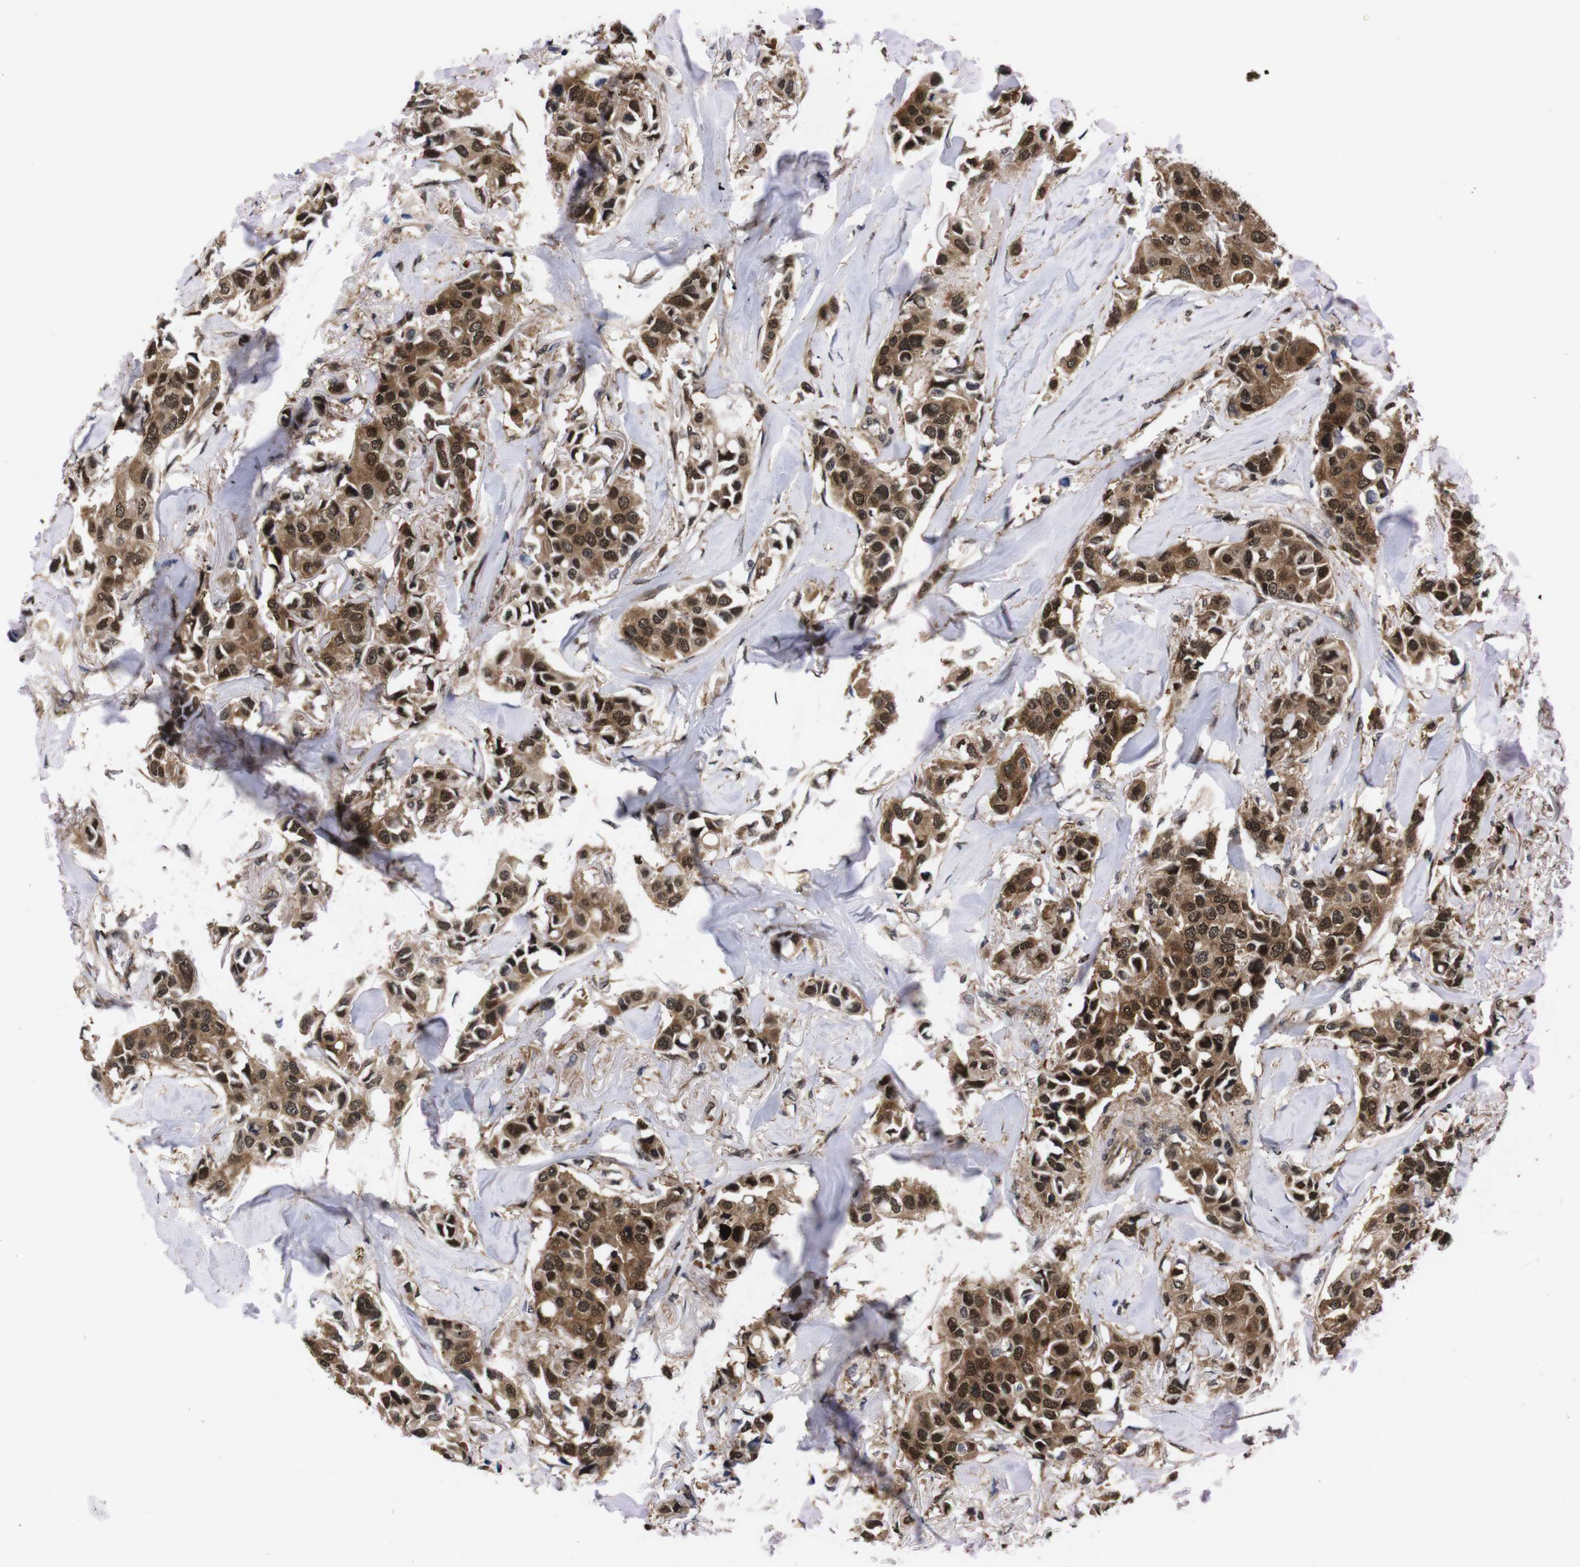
{"staining": {"intensity": "moderate", "quantity": ">75%", "location": "cytoplasmic/membranous,nuclear"}, "tissue": "breast cancer", "cell_type": "Tumor cells", "image_type": "cancer", "snomed": [{"axis": "morphology", "description": "Duct carcinoma"}, {"axis": "topography", "description": "Breast"}], "caption": "This histopathology image shows infiltrating ductal carcinoma (breast) stained with IHC to label a protein in brown. The cytoplasmic/membranous and nuclear of tumor cells show moderate positivity for the protein. Nuclei are counter-stained blue.", "gene": "UBQLN2", "patient": {"sex": "female", "age": 80}}